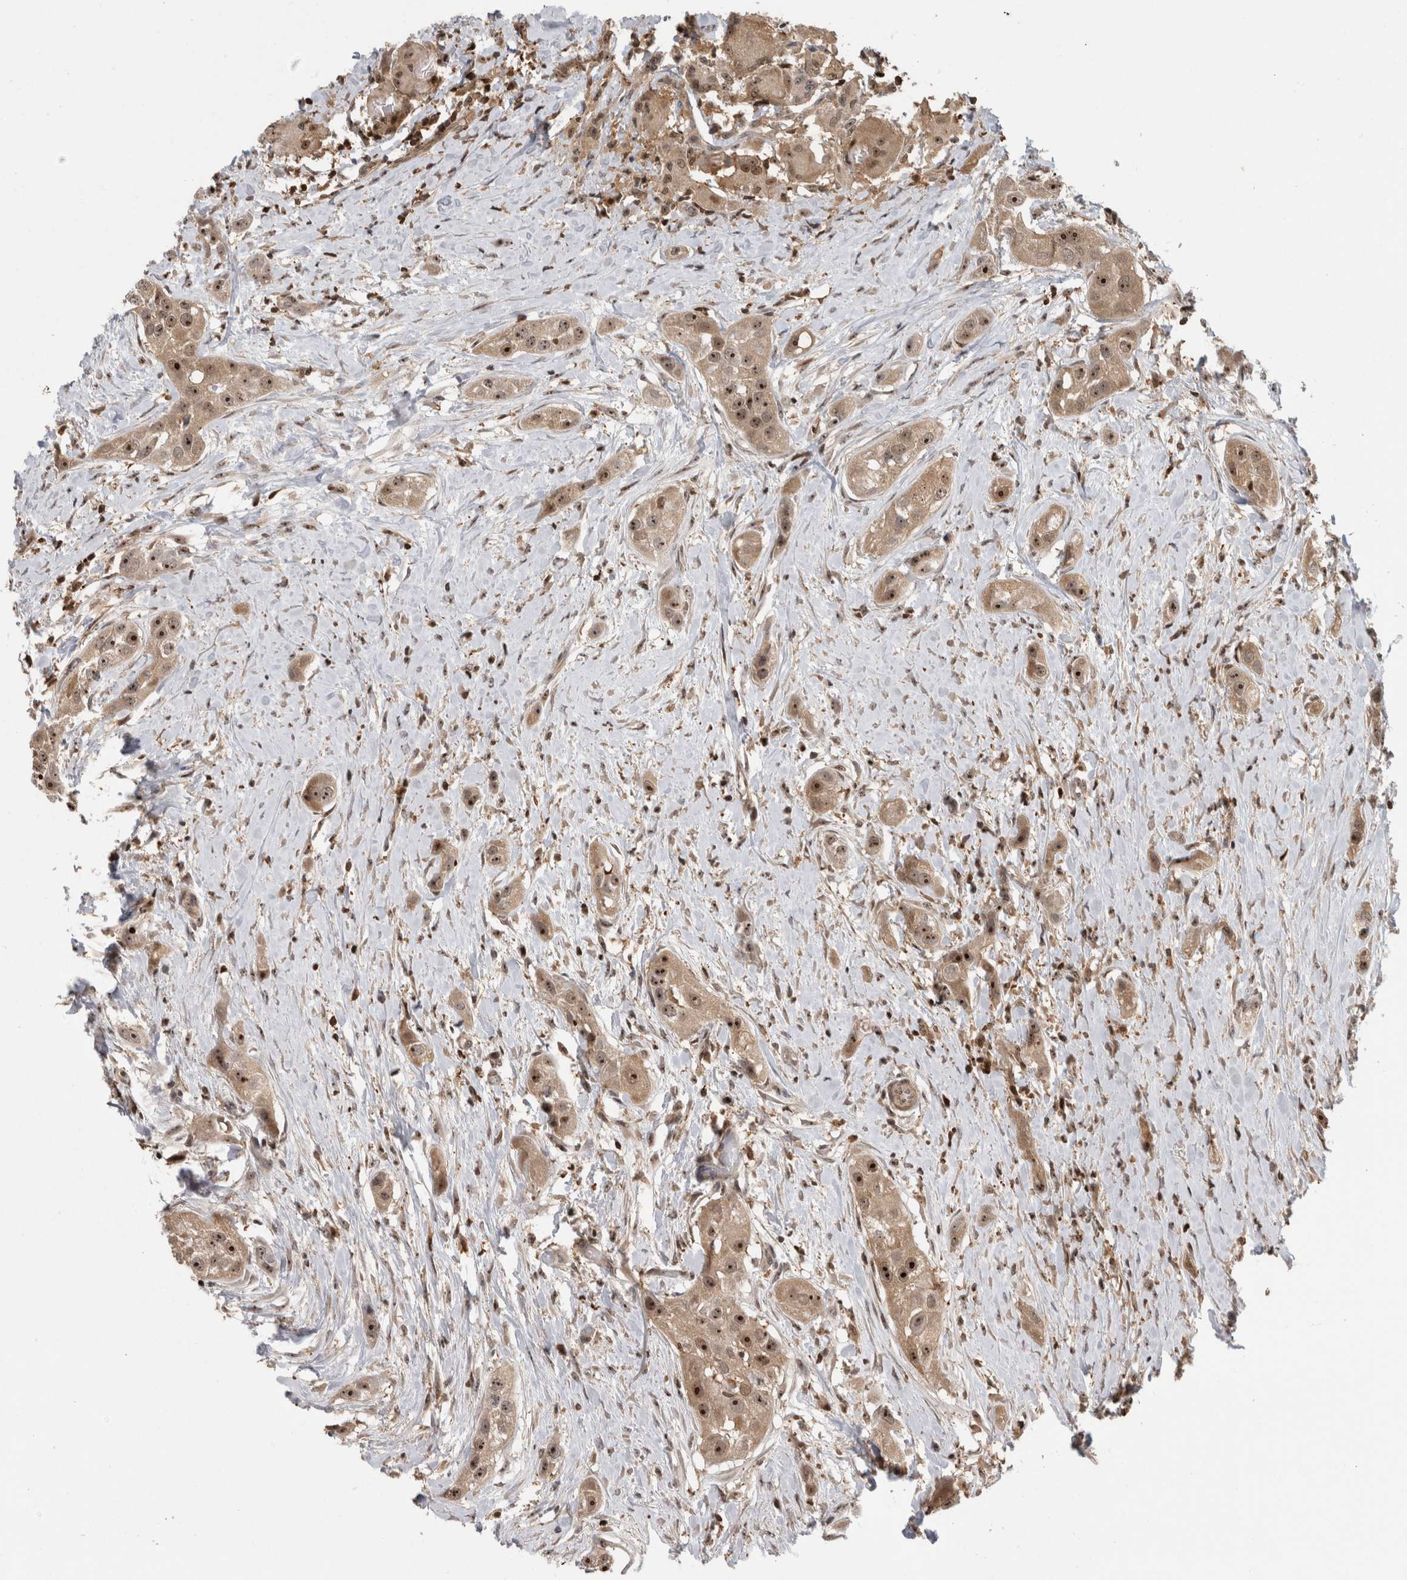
{"staining": {"intensity": "strong", "quantity": "25%-75%", "location": "cytoplasmic/membranous,nuclear"}, "tissue": "head and neck cancer", "cell_type": "Tumor cells", "image_type": "cancer", "snomed": [{"axis": "morphology", "description": "Normal tissue, NOS"}, {"axis": "morphology", "description": "Squamous cell carcinoma, NOS"}, {"axis": "topography", "description": "Skeletal muscle"}, {"axis": "topography", "description": "Head-Neck"}], "caption": "Immunohistochemical staining of squamous cell carcinoma (head and neck) displays strong cytoplasmic/membranous and nuclear protein positivity in about 25%-75% of tumor cells.", "gene": "TDRD7", "patient": {"sex": "male", "age": 51}}